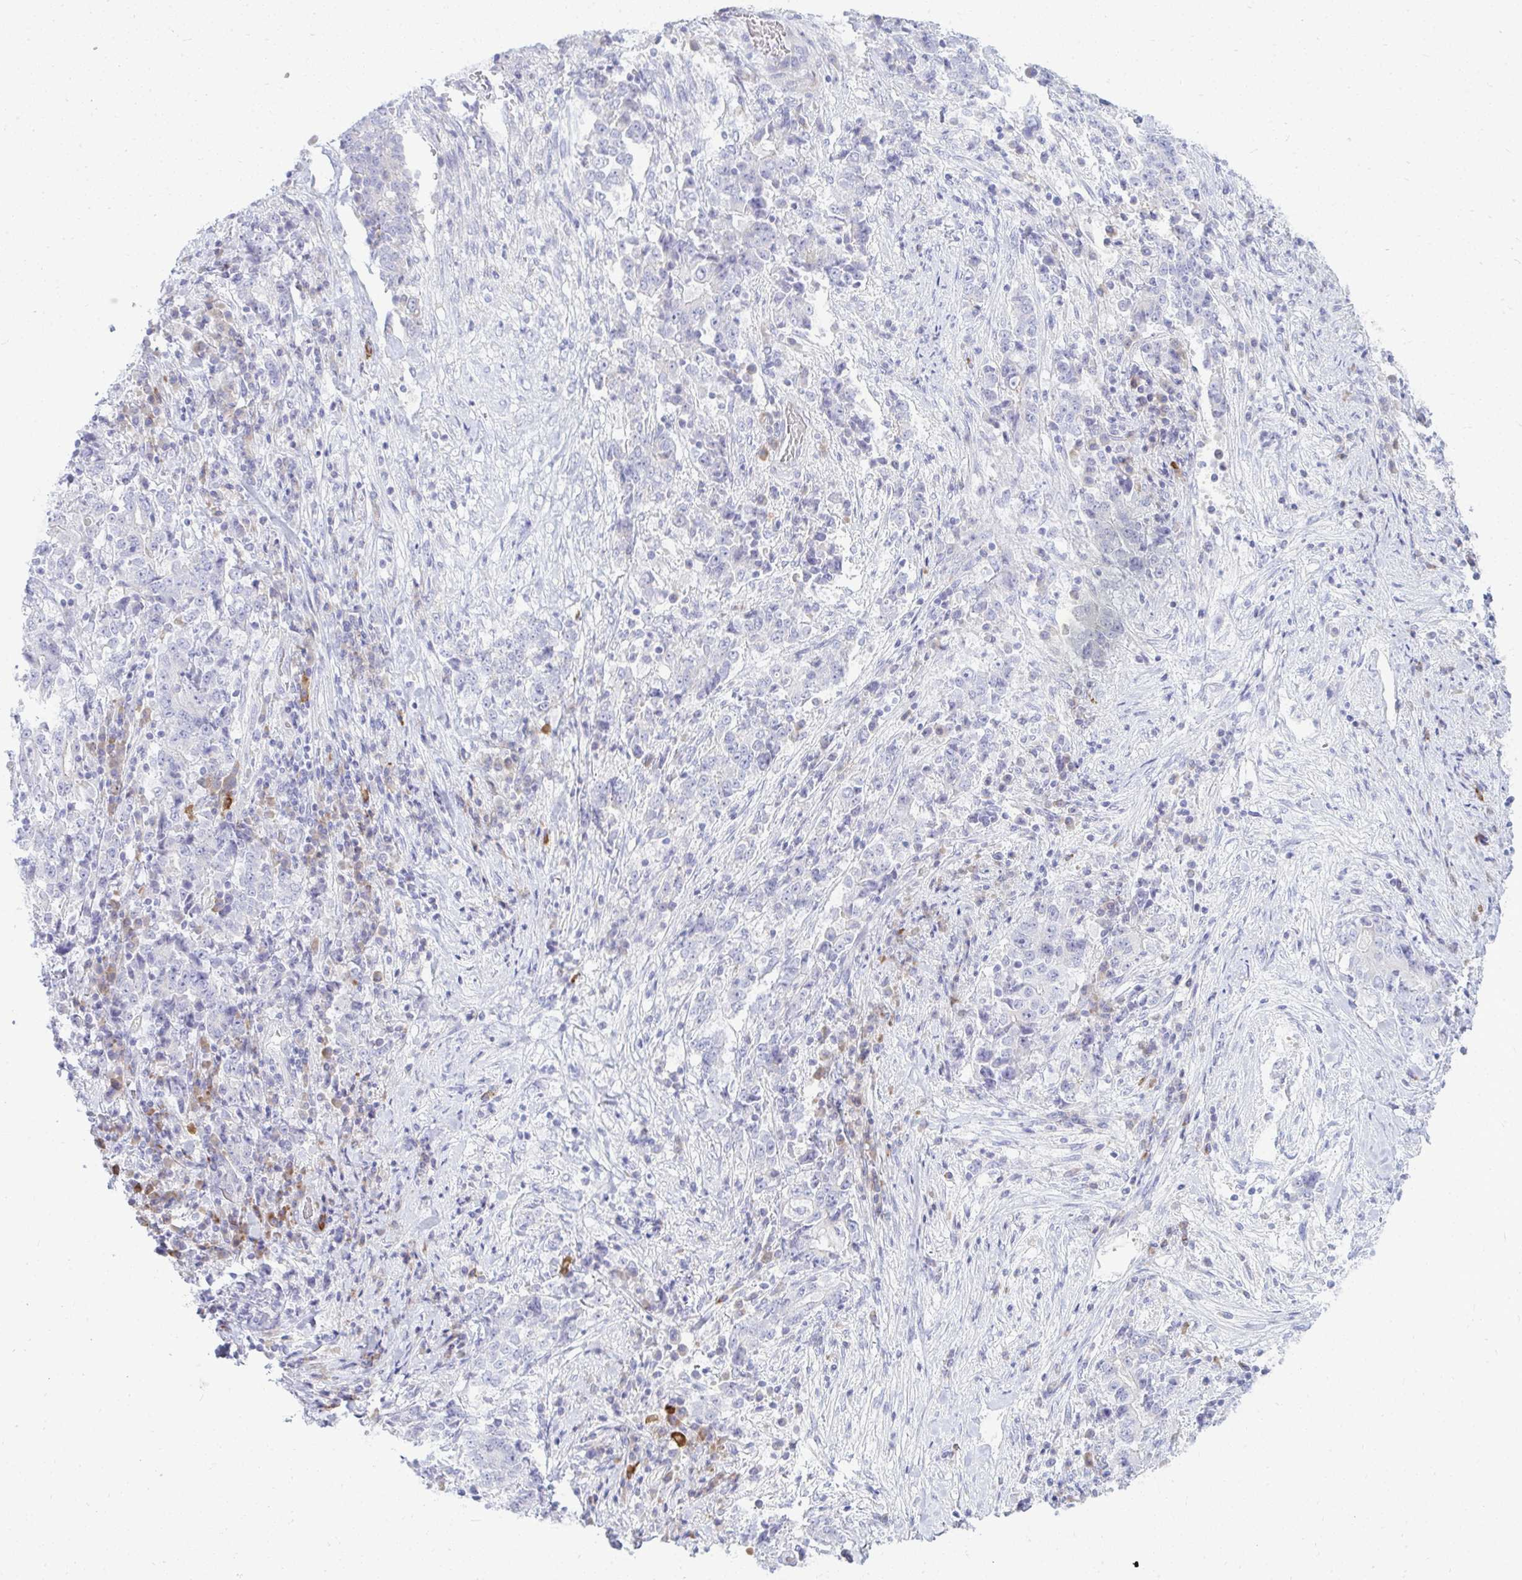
{"staining": {"intensity": "negative", "quantity": "none", "location": "none"}, "tissue": "stomach cancer", "cell_type": "Tumor cells", "image_type": "cancer", "snomed": [{"axis": "morphology", "description": "Normal tissue, NOS"}, {"axis": "morphology", "description": "Adenocarcinoma, NOS"}, {"axis": "topography", "description": "Stomach, upper"}, {"axis": "topography", "description": "Stomach"}], "caption": "Tumor cells are negative for protein expression in human stomach cancer (adenocarcinoma).", "gene": "TSPEAR", "patient": {"sex": "male", "age": 59}}